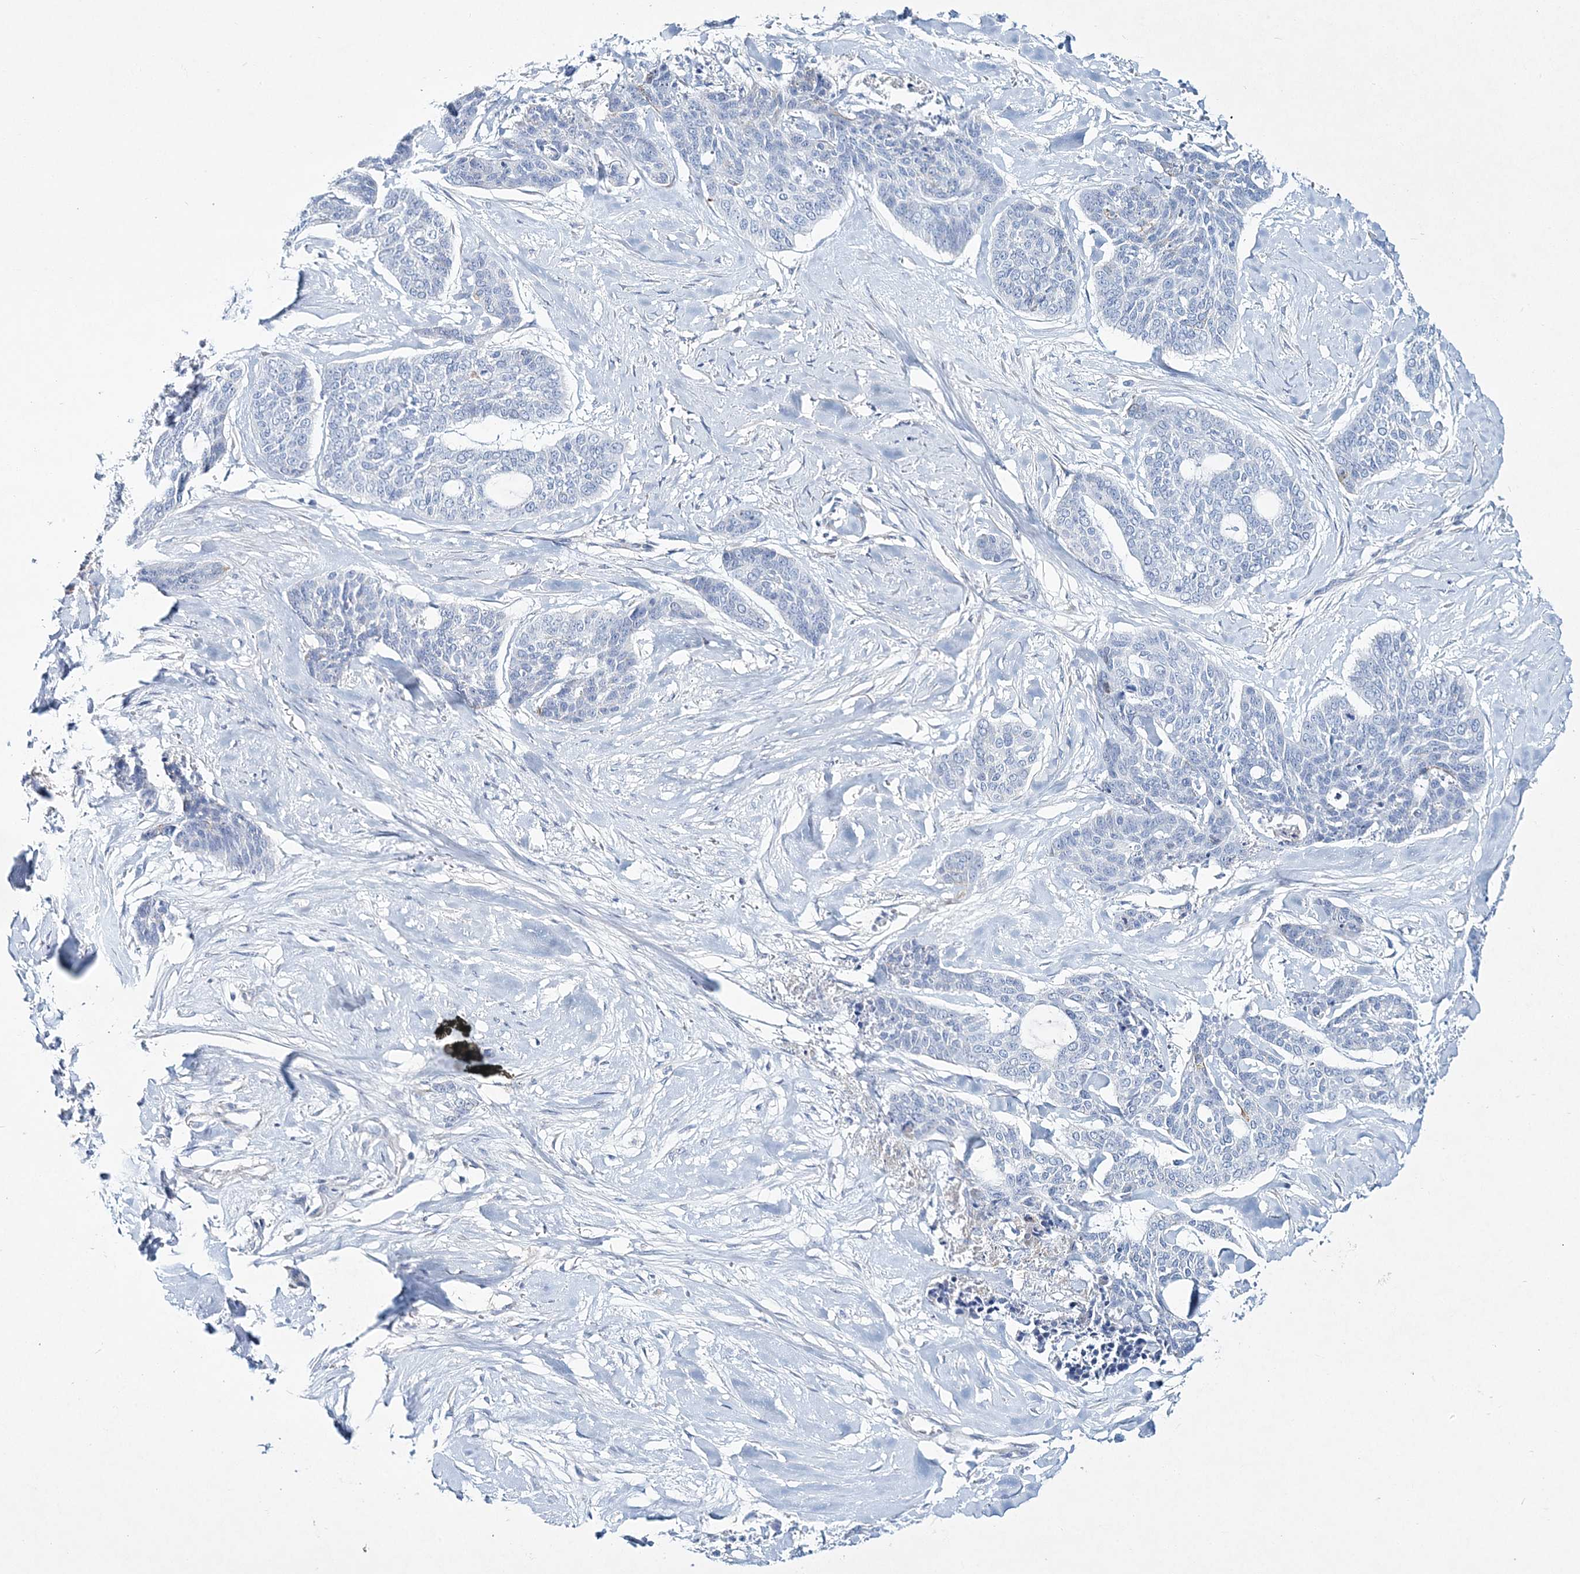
{"staining": {"intensity": "negative", "quantity": "none", "location": "none"}, "tissue": "skin cancer", "cell_type": "Tumor cells", "image_type": "cancer", "snomed": [{"axis": "morphology", "description": "Basal cell carcinoma"}, {"axis": "topography", "description": "Skin"}], "caption": "IHC micrograph of neoplastic tissue: skin cancer (basal cell carcinoma) stained with DAB (3,3'-diaminobenzidine) displays no significant protein positivity in tumor cells.", "gene": "ADGRL1", "patient": {"sex": "female", "age": 64}}